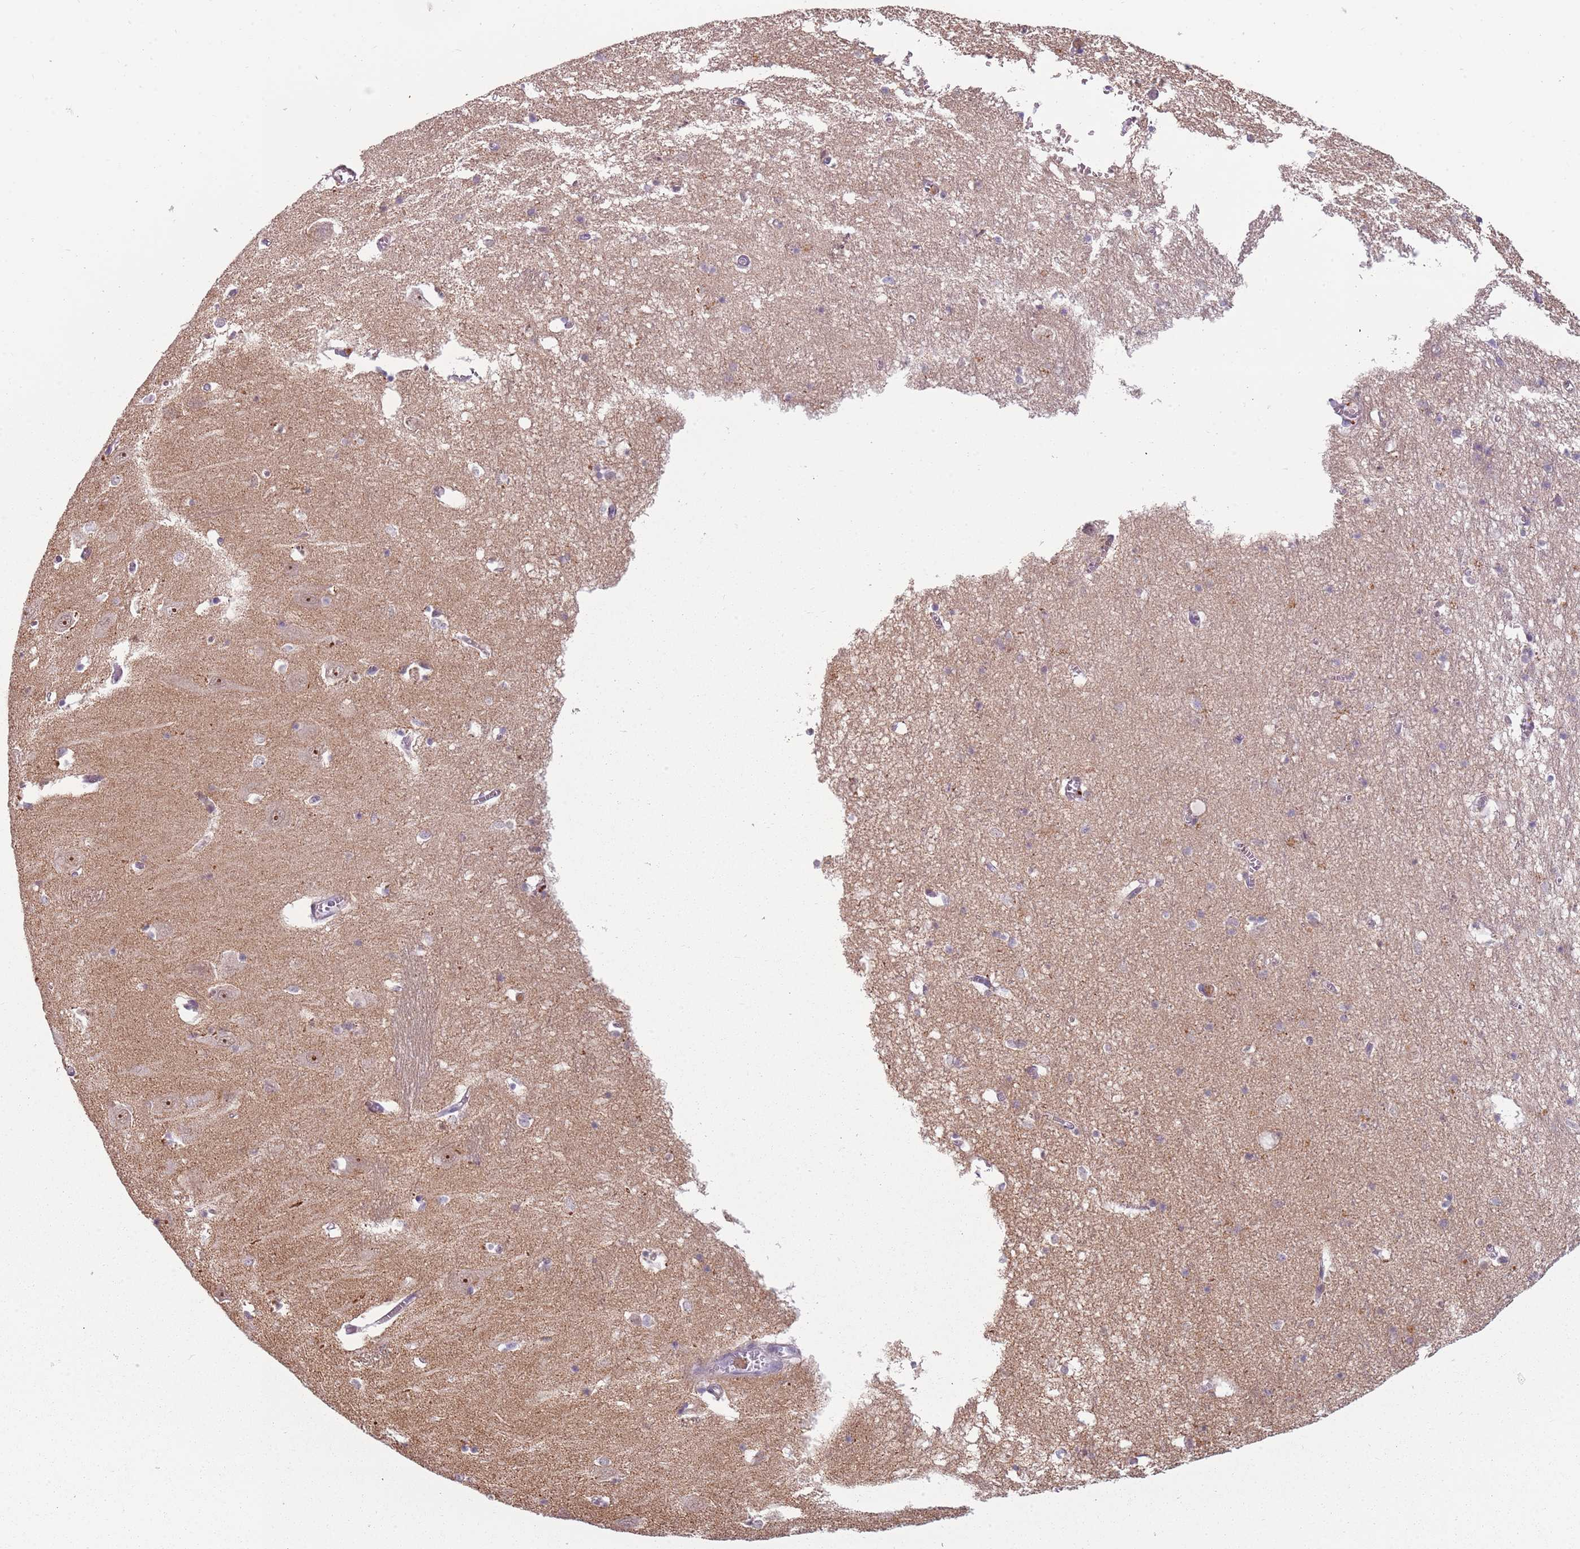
{"staining": {"intensity": "negative", "quantity": "none", "location": "none"}, "tissue": "hippocampus", "cell_type": "Glial cells", "image_type": "normal", "snomed": [{"axis": "morphology", "description": "Normal tissue, NOS"}, {"axis": "topography", "description": "Hippocampus"}], "caption": "High power microscopy image of an immunohistochemistry (IHC) photomicrograph of benign hippocampus, revealing no significant staining in glial cells.", "gene": "REXO4", "patient": {"sex": "male", "age": 70}}